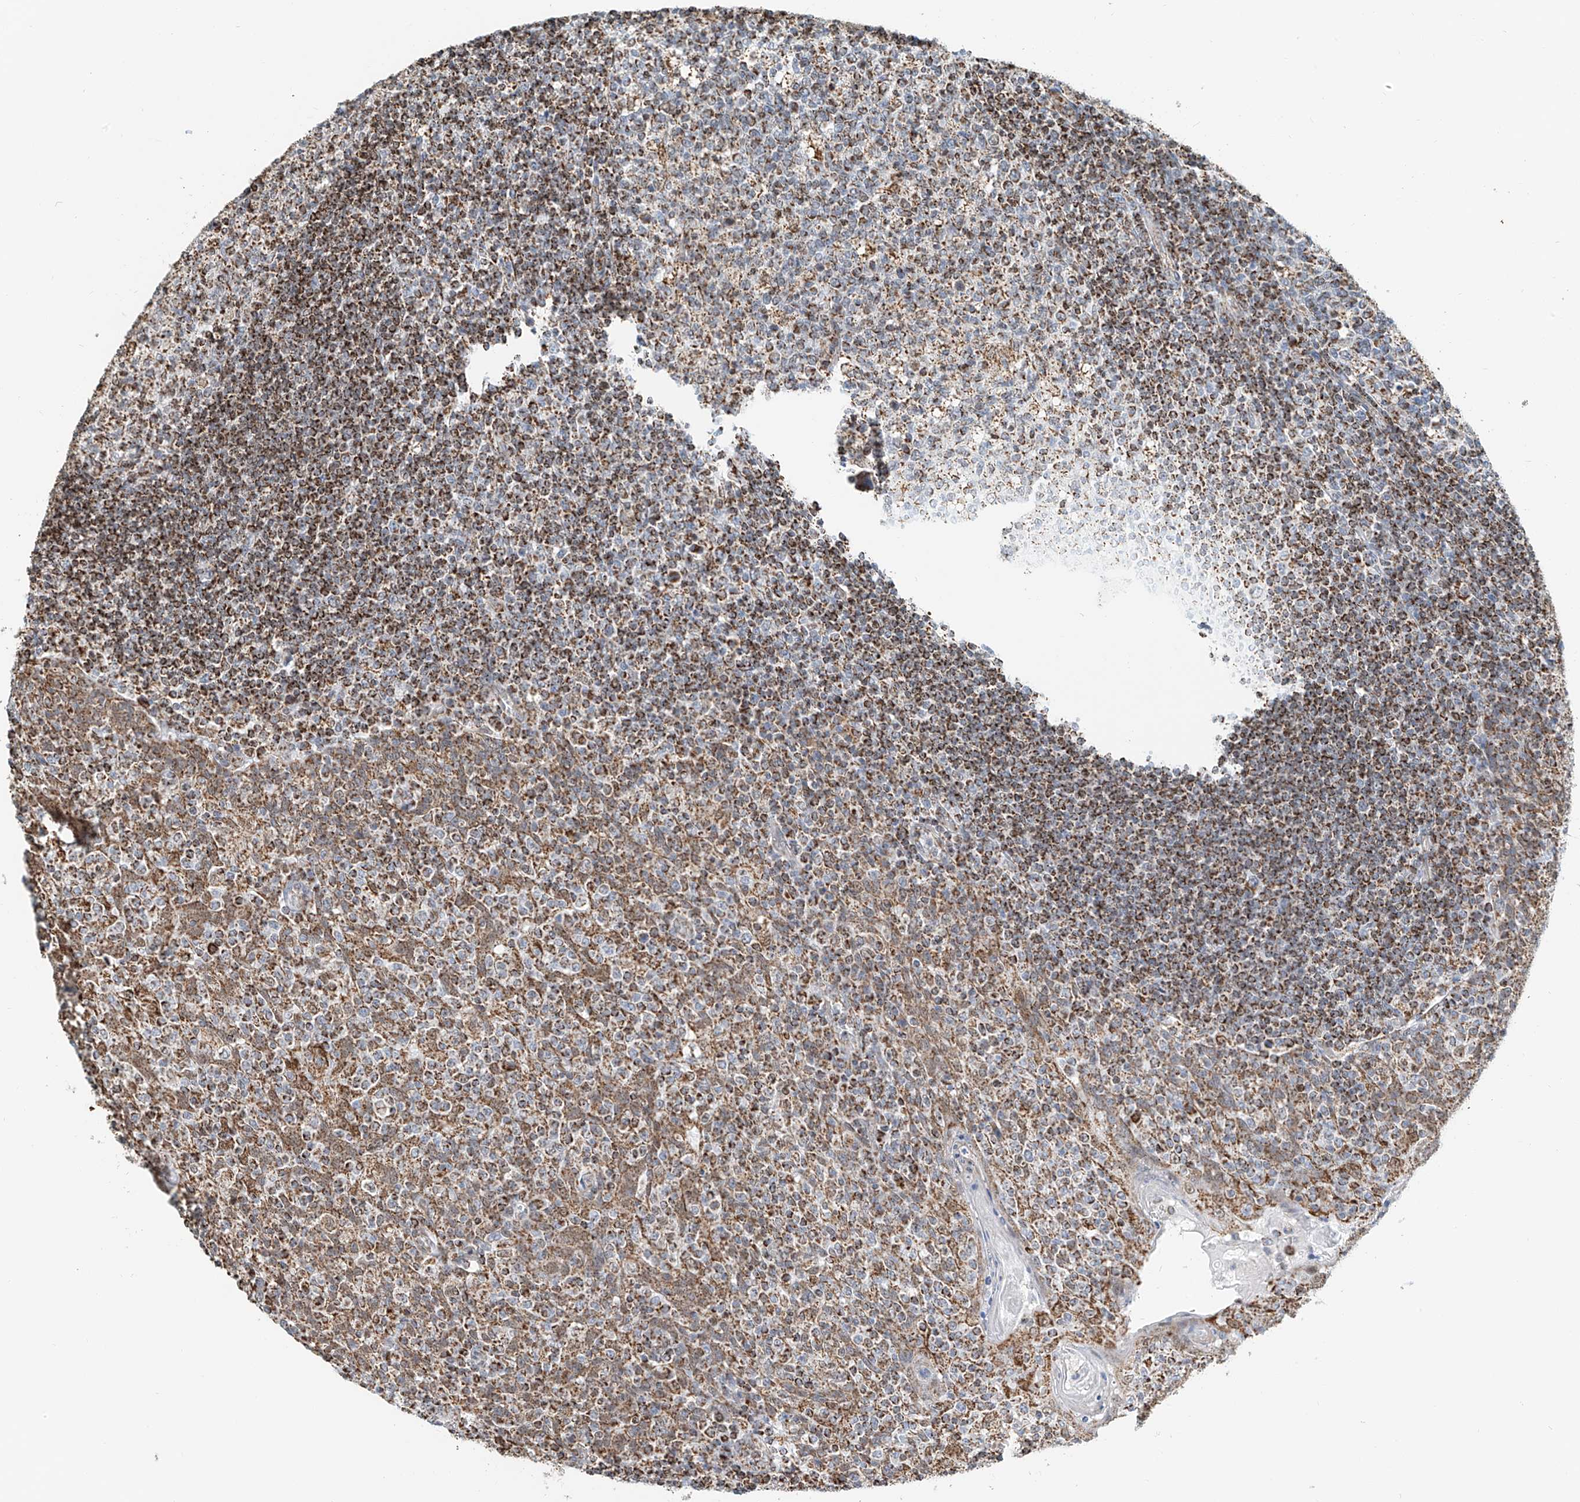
{"staining": {"intensity": "moderate", "quantity": "25%-75%", "location": "cytoplasmic/membranous"}, "tissue": "tonsil", "cell_type": "Germinal center cells", "image_type": "normal", "snomed": [{"axis": "morphology", "description": "Normal tissue, NOS"}, {"axis": "topography", "description": "Tonsil"}], "caption": "High-power microscopy captured an IHC micrograph of unremarkable tonsil, revealing moderate cytoplasmic/membranous positivity in about 25%-75% of germinal center cells.", "gene": "PPA2", "patient": {"sex": "female", "age": 19}}